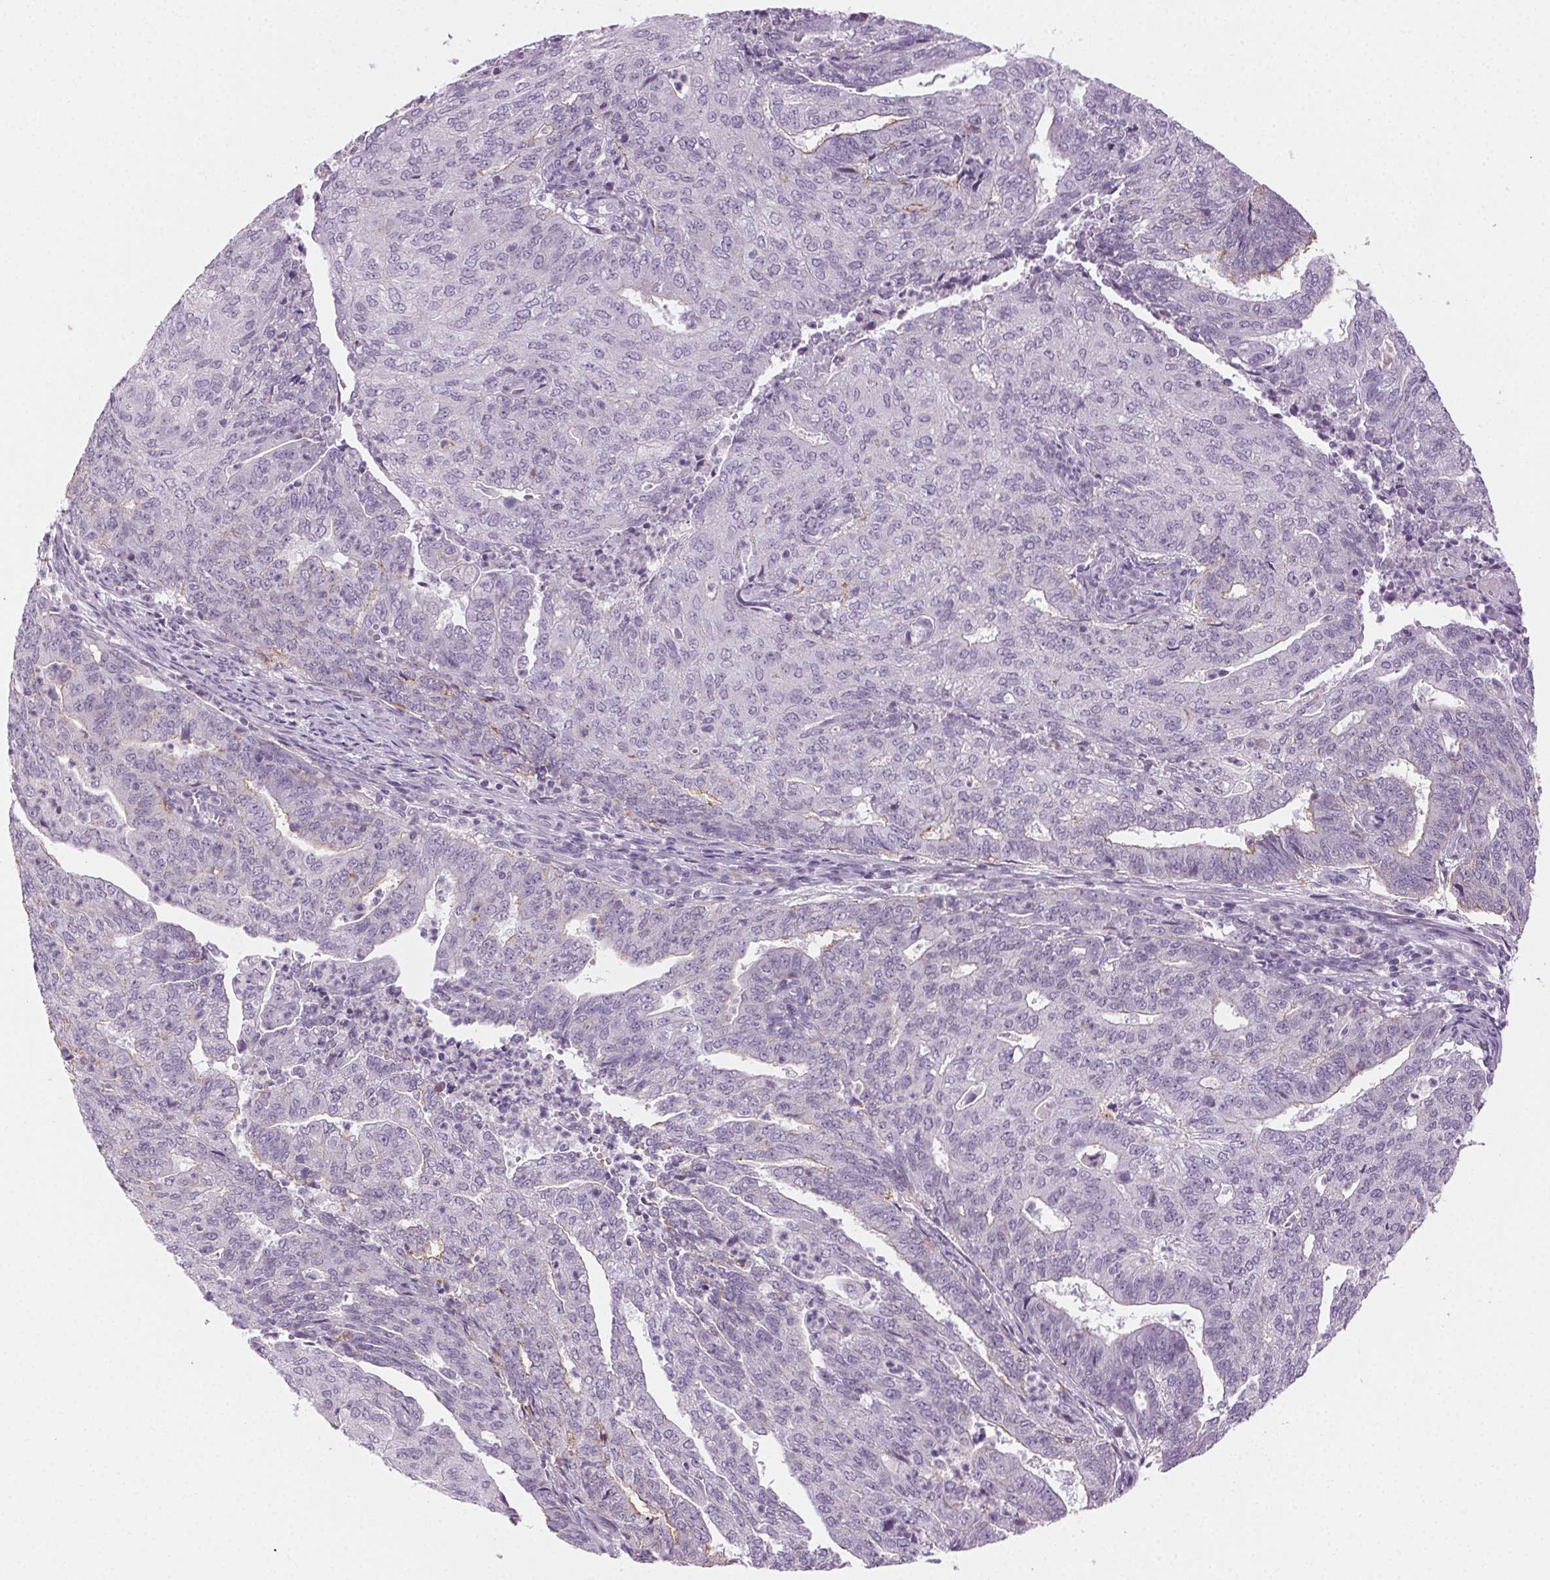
{"staining": {"intensity": "negative", "quantity": "none", "location": "none"}, "tissue": "endometrial cancer", "cell_type": "Tumor cells", "image_type": "cancer", "snomed": [{"axis": "morphology", "description": "Adenocarcinoma, NOS"}, {"axis": "topography", "description": "Endometrium"}], "caption": "IHC of endometrial cancer demonstrates no positivity in tumor cells.", "gene": "AIF1L", "patient": {"sex": "female", "age": 82}}